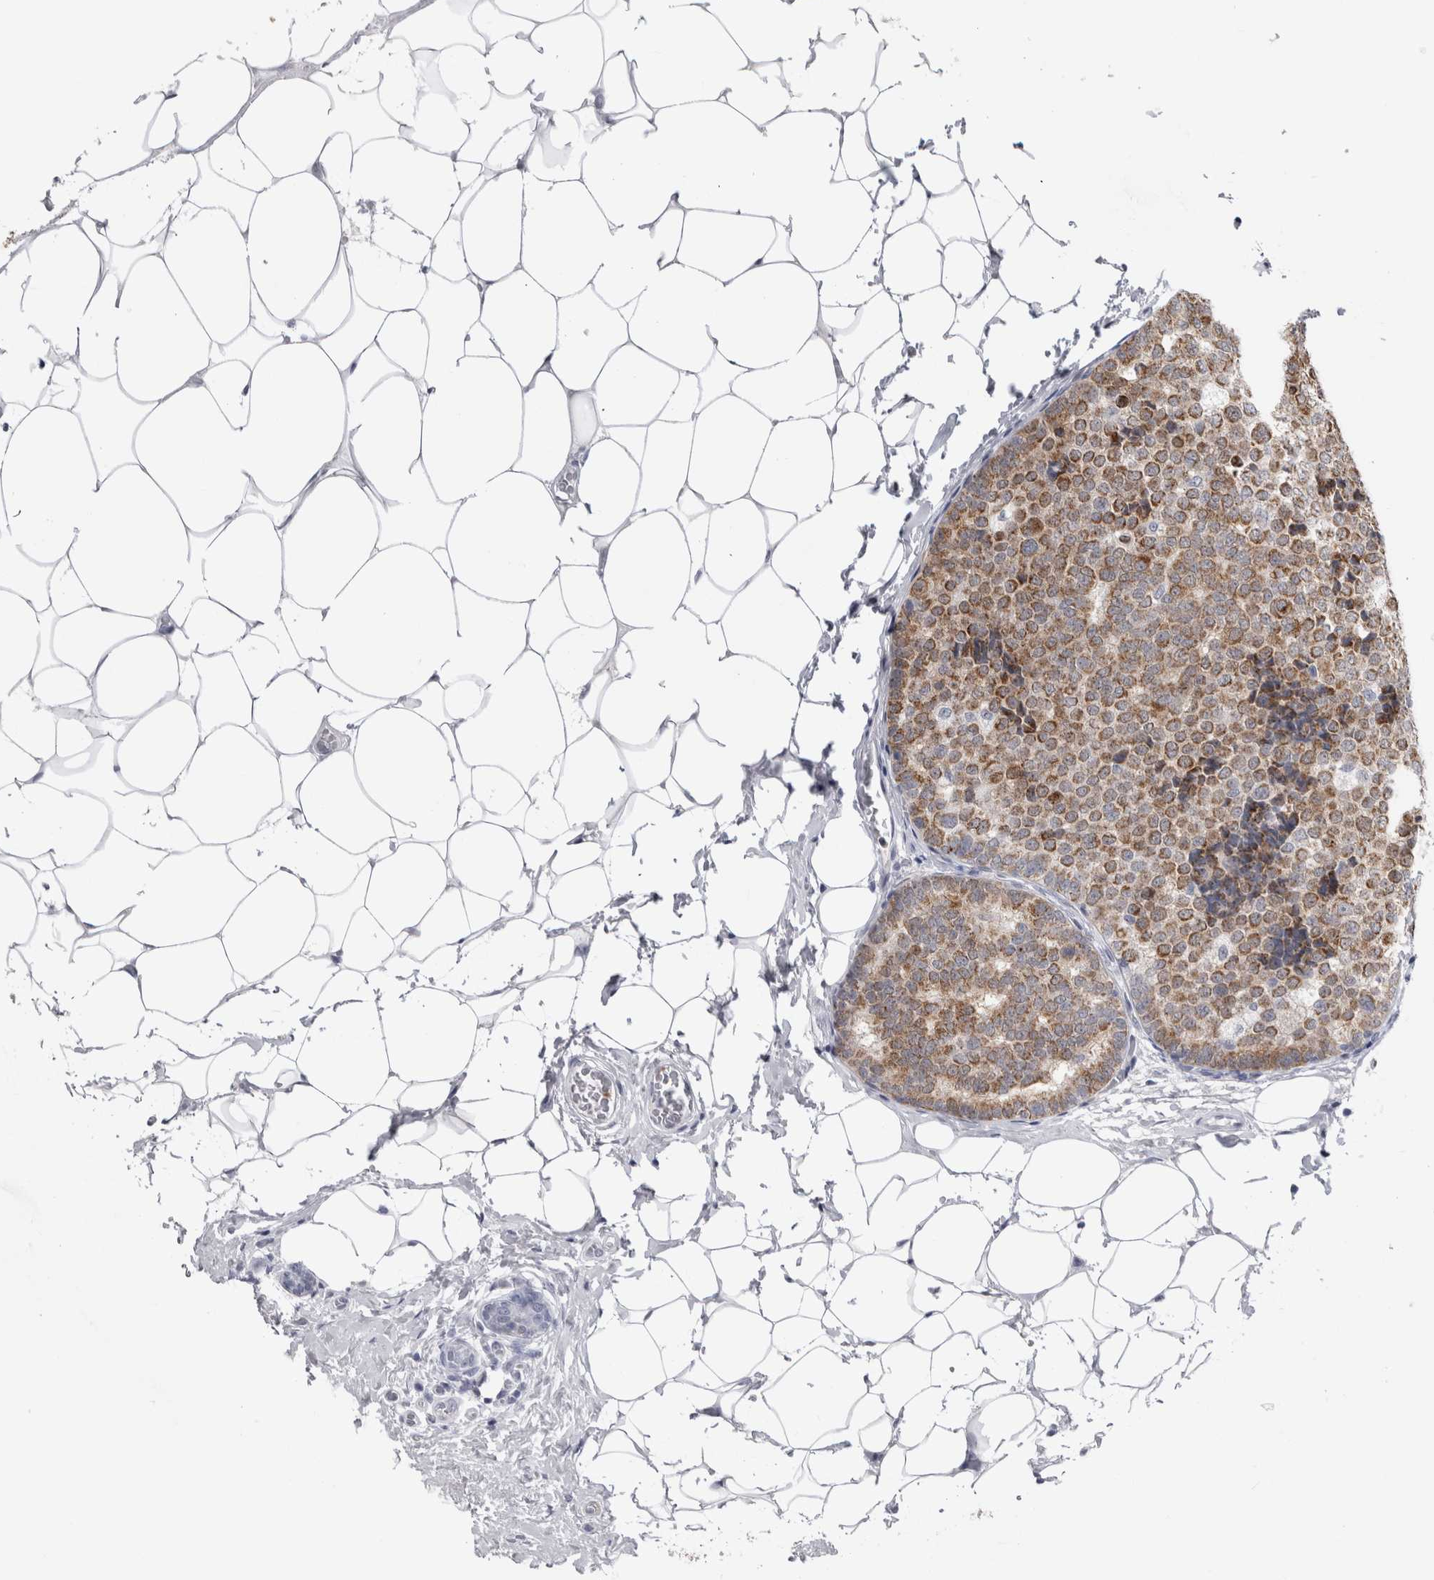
{"staining": {"intensity": "moderate", "quantity": ">75%", "location": "cytoplasmic/membranous"}, "tissue": "breast cancer", "cell_type": "Tumor cells", "image_type": "cancer", "snomed": [{"axis": "morphology", "description": "Normal tissue, NOS"}, {"axis": "morphology", "description": "Duct carcinoma"}, {"axis": "topography", "description": "Breast"}], "caption": "Breast cancer (intraductal carcinoma) stained with DAB immunohistochemistry shows medium levels of moderate cytoplasmic/membranous positivity in approximately >75% of tumor cells. (DAB IHC, brown staining for protein, blue staining for nuclei).", "gene": "ACOT7", "patient": {"sex": "female", "age": 43}}